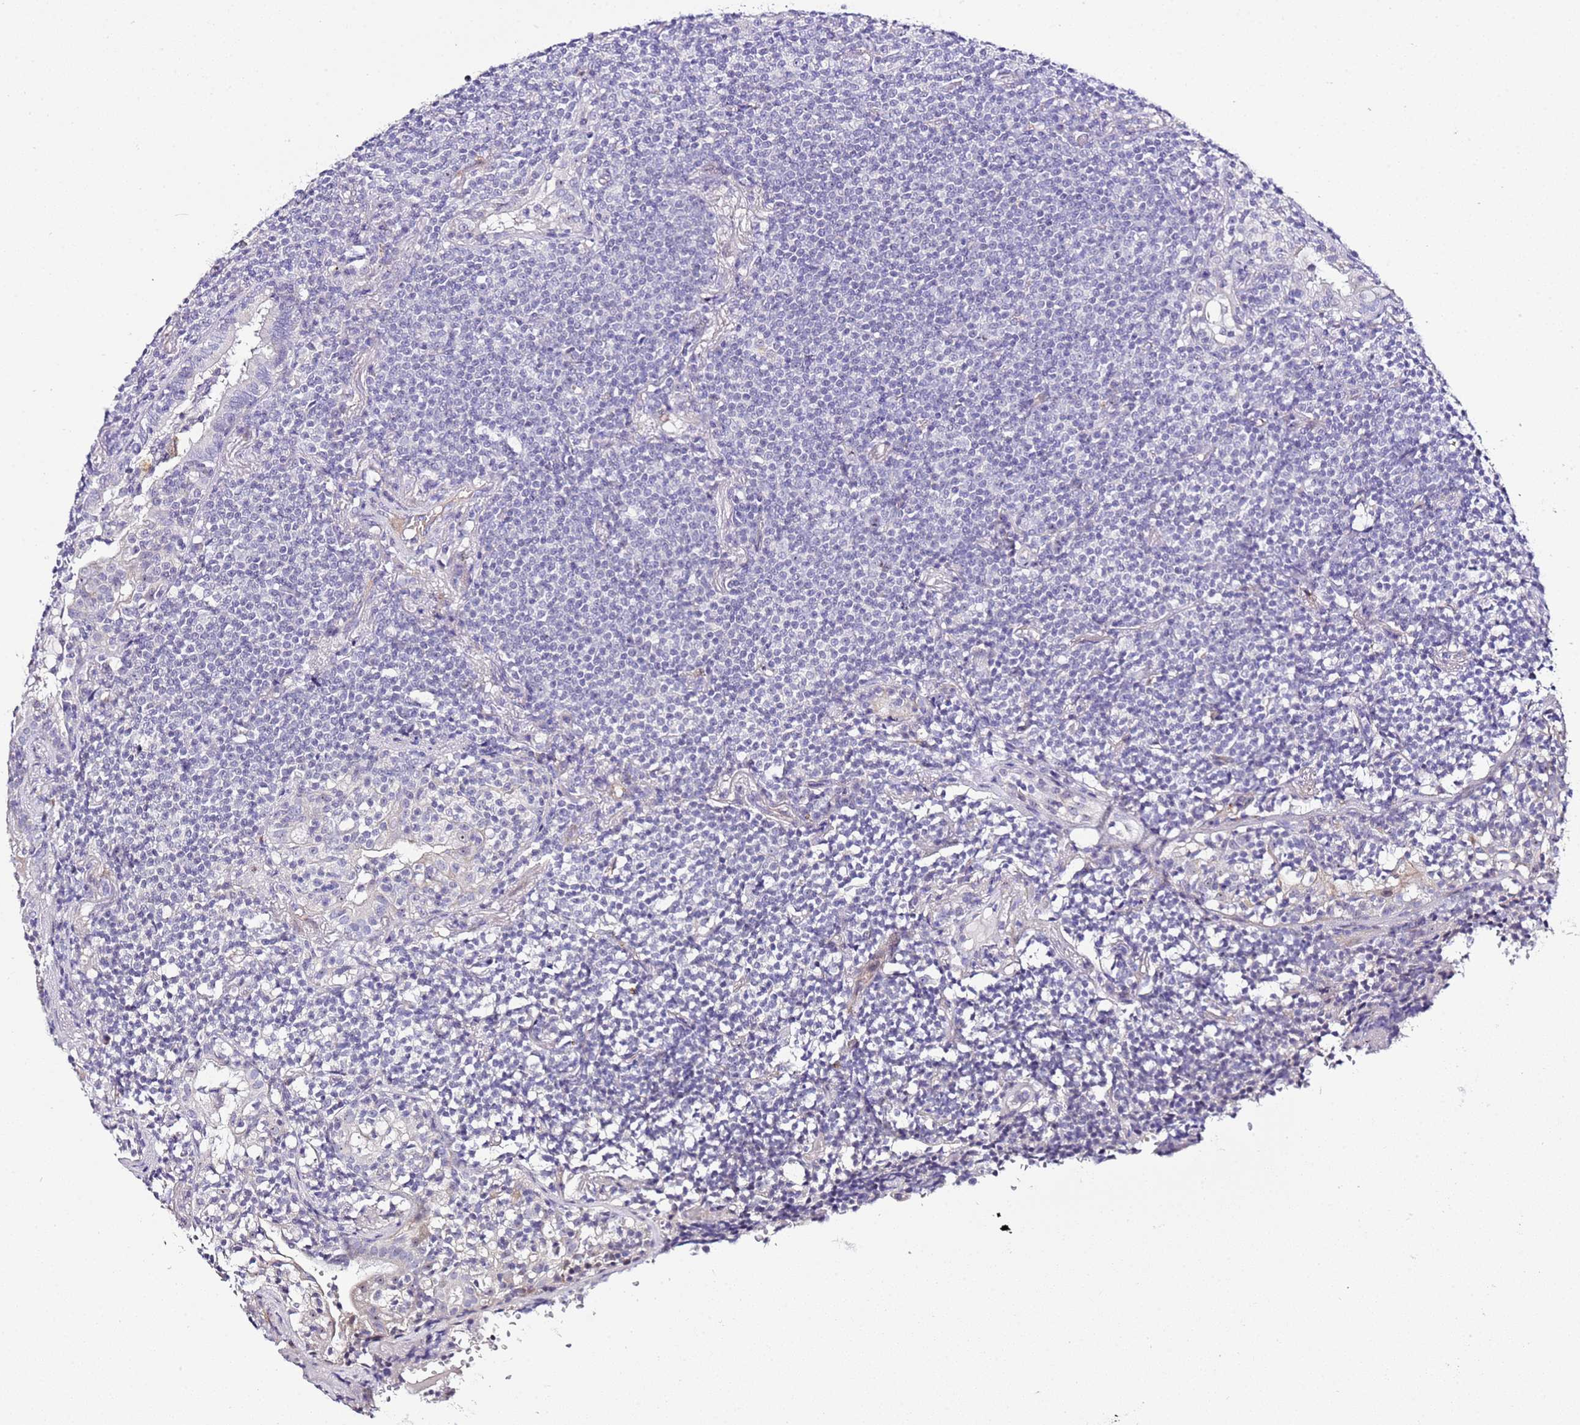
{"staining": {"intensity": "negative", "quantity": "none", "location": "none"}, "tissue": "lymphoma", "cell_type": "Tumor cells", "image_type": "cancer", "snomed": [{"axis": "morphology", "description": "Malignant lymphoma, non-Hodgkin's type, Low grade"}, {"axis": "topography", "description": "Lung"}], "caption": "A histopathology image of low-grade malignant lymphoma, non-Hodgkin's type stained for a protein exhibits no brown staining in tumor cells. Nuclei are stained in blue.", "gene": "HGD", "patient": {"sex": "female", "age": 71}}